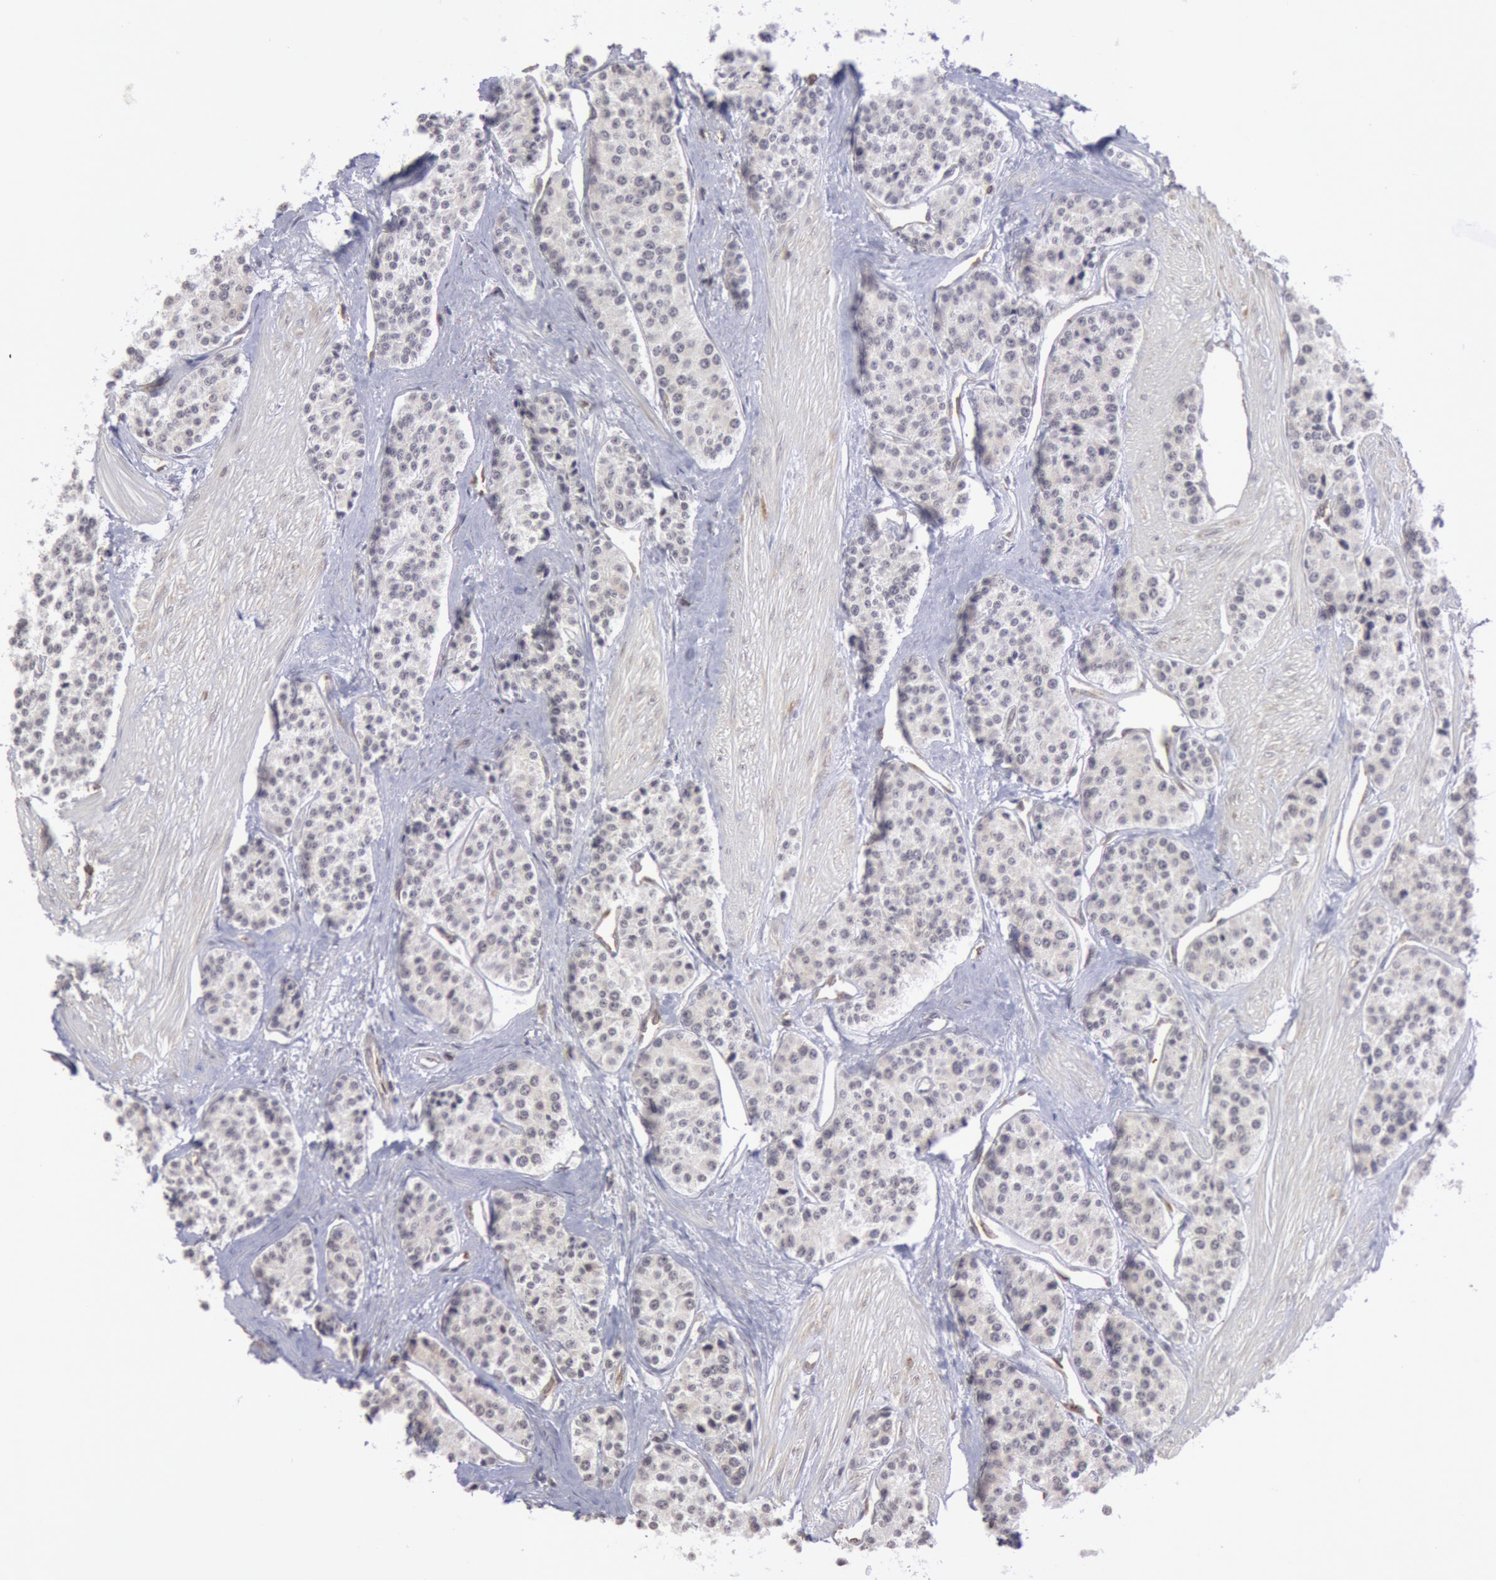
{"staining": {"intensity": "negative", "quantity": "none", "location": "none"}, "tissue": "carcinoid", "cell_type": "Tumor cells", "image_type": "cancer", "snomed": [{"axis": "morphology", "description": "Carcinoid, malignant, NOS"}, {"axis": "topography", "description": "Stomach"}], "caption": "Carcinoid stained for a protein using immunohistochemistry displays no positivity tumor cells.", "gene": "TAP2", "patient": {"sex": "female", "age": 76}}